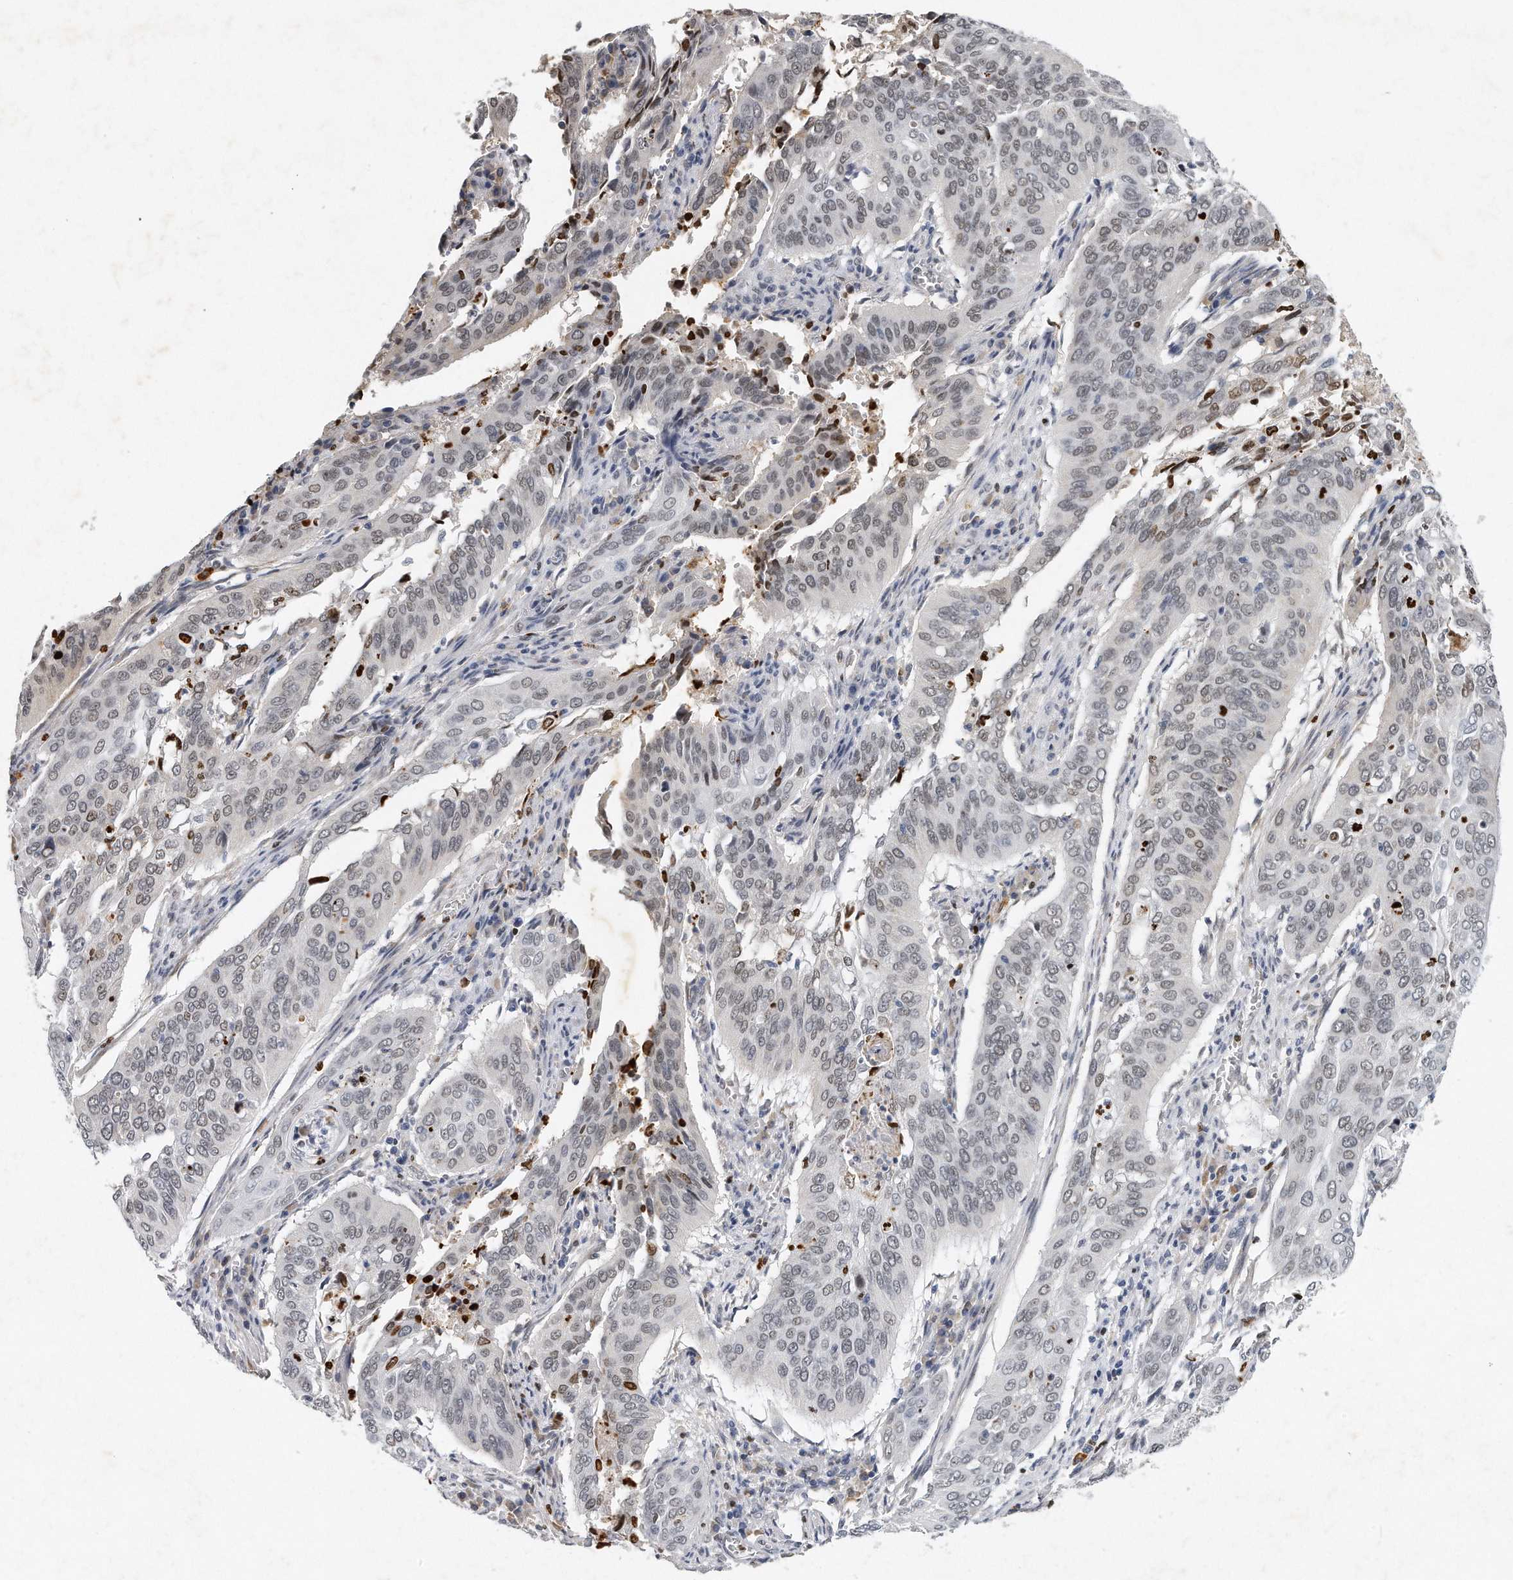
{"staining": {"intensity": "weak", "quantity": ">75%", "location": "nuclear"}, "tissue": "cervical cancer", "cell_type": "Tumor cells", "image_type": "cancer", "snomed": [{"axis": "morphology", "description": "Squamous cell carcinoma, NOS"}, {"axis": "topography", "description": "Cervix"}], "caption": "Tumor cells reveal low levels of weak nuclear expression in approximately >75% of cells in squamous cell carcinoma (cervical). (Brightfield microscopy of DAB IHC at high magnification).", "gene": "CTBP2", "patient": {"sex": "female", "age": 39}}